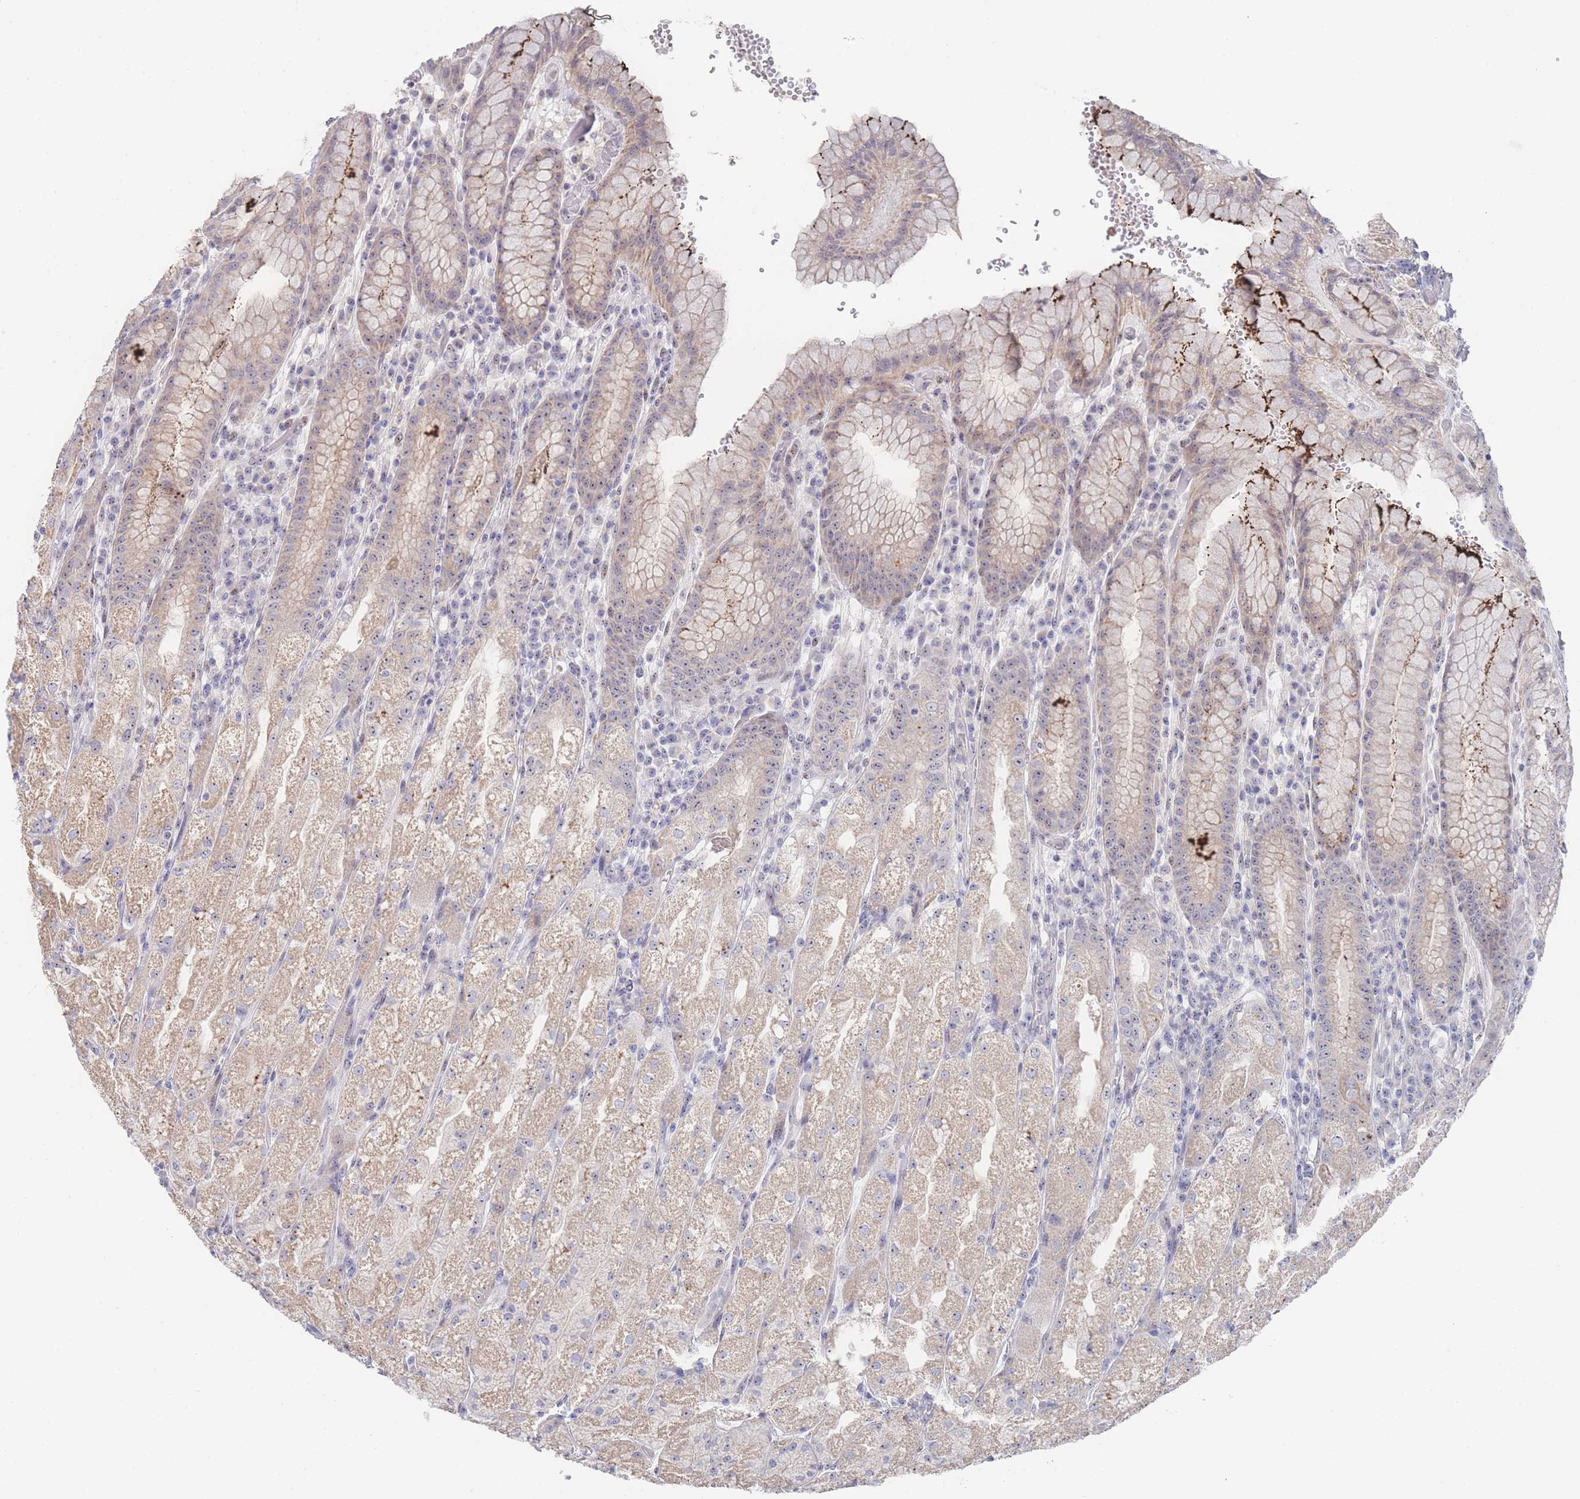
{"staining": {"intensity": "moderate", "quantity": "25%-75%", "location": "cytoplasmic/membranous,nuclear"}, "tissue": "stomach", "cell_type": "Glandular cells", "image_type": "normal", "snomed": [{"axis": "morphology", "description": "Normal tissue, NOS"}, {"axis": "topography", "description": "Stomach, upper"}], "caption": "The photomicrograph displays a brown stain indicating the presence of a protein in the cytoplasmic/membranous,nuclear of glandular cells in stomach. (DAB (3,3'-diaminobenzidine) IHC with brightfield microscopy, high magnification).", "gene": "ZNF142", "patient": {"sex": "male", "age": 52}}